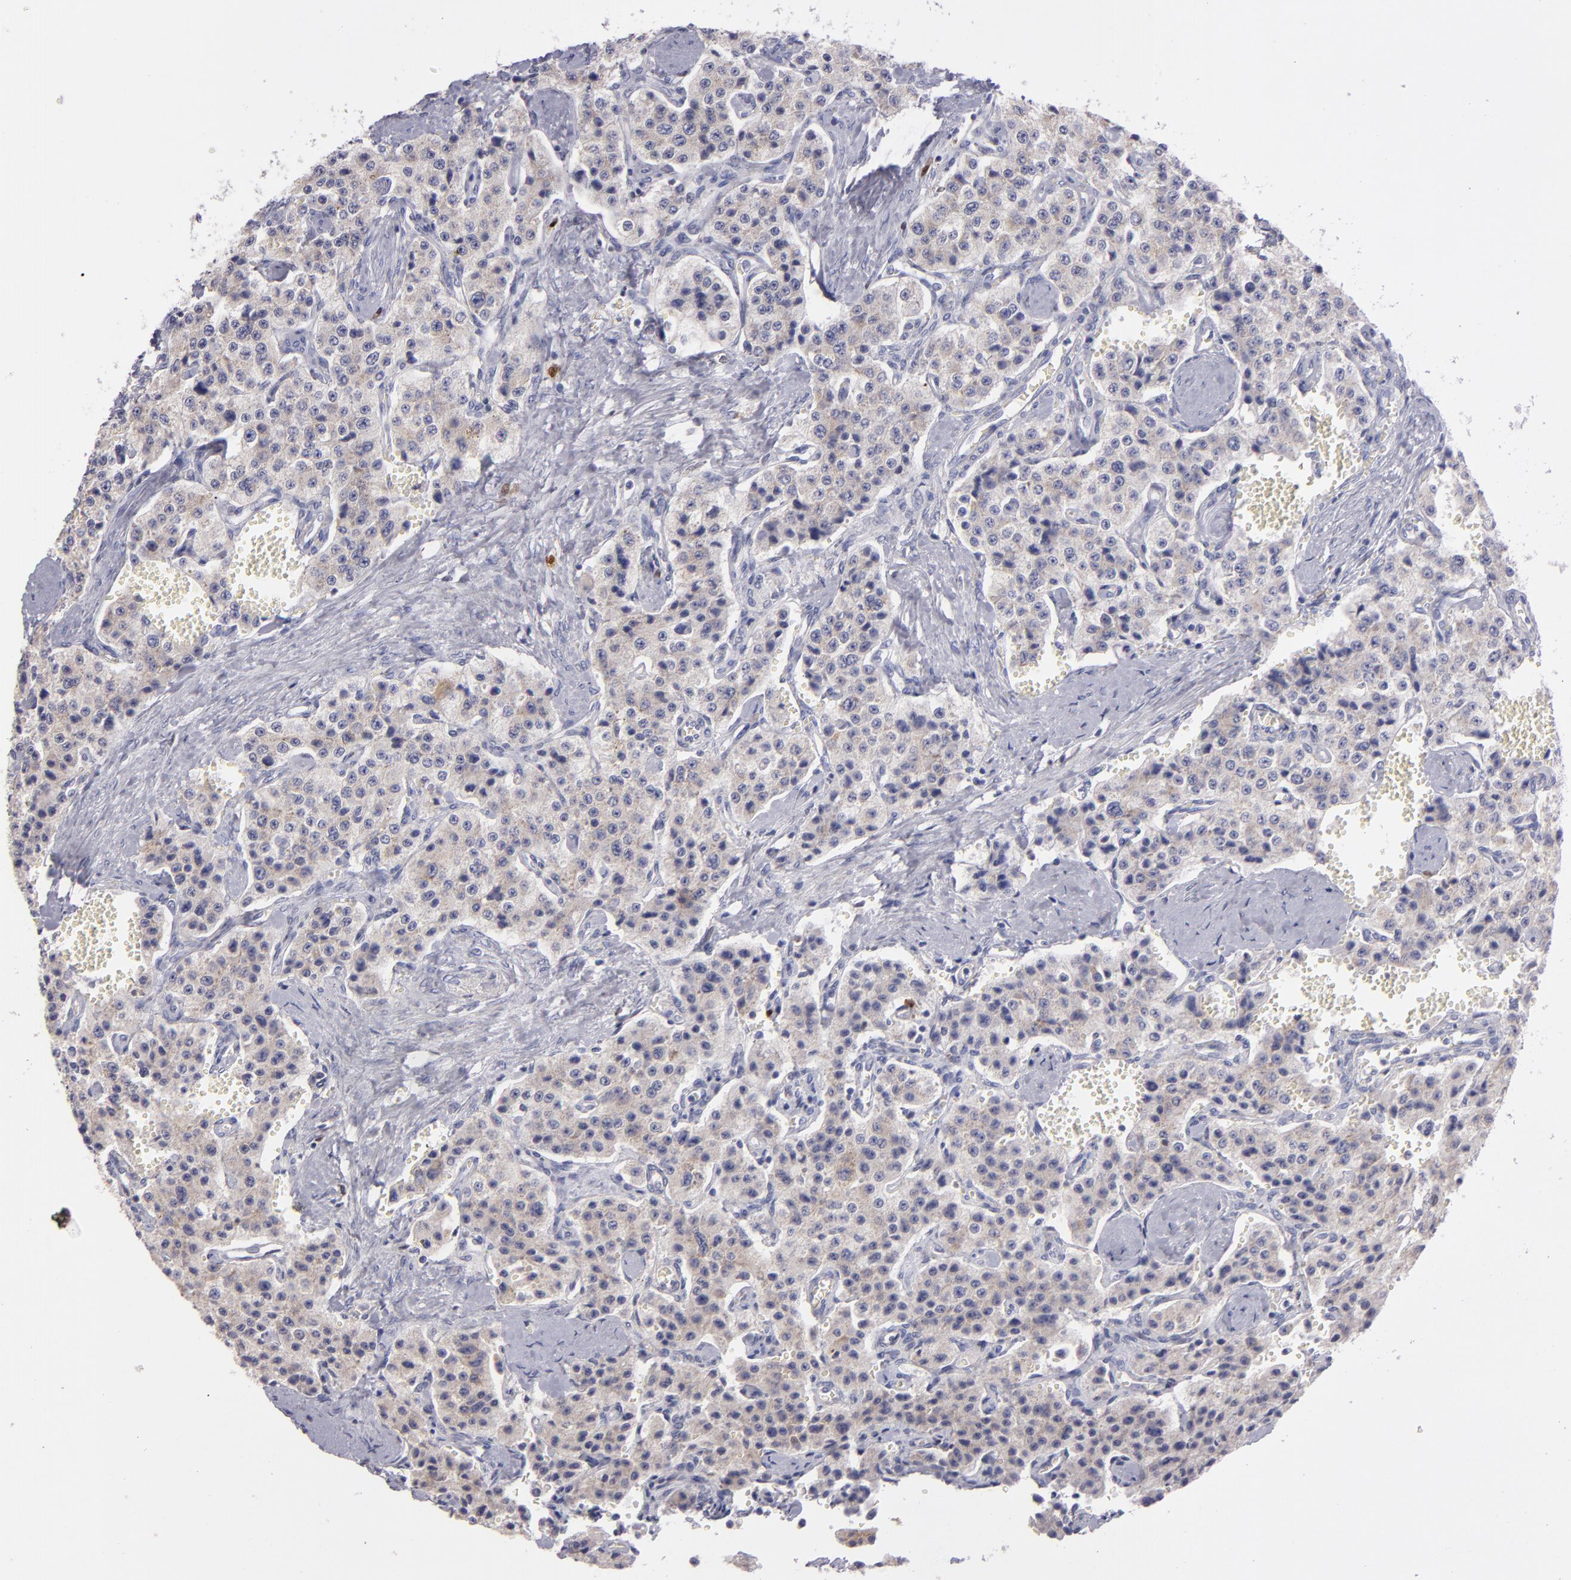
{"staining": {"intensity": "weak", "quantity": ">75%", "location": "cytoplasmic/membranous"}, "tissue": "carcinoid", "cell_type": "Tumor cells", "image_type": "cancer", "snomed": [{"axis": "morphology", "description": "Carcinoid, malignant, NOS"}, {"axis": "topography", "description": "Small intestine"}], "caption": "High-power microscopy captured an IHC histopathology image of malignant carcinoid, revealing weak cytoplasmic/membranous staining in approximately >75% of tumor cells. (Stains: DAB in brown, nuclei in blue, Microscopy: brightfield microscopy at high magnification).", "gene": "IRF8", "patient": {"sex": "male", "age": 52}}